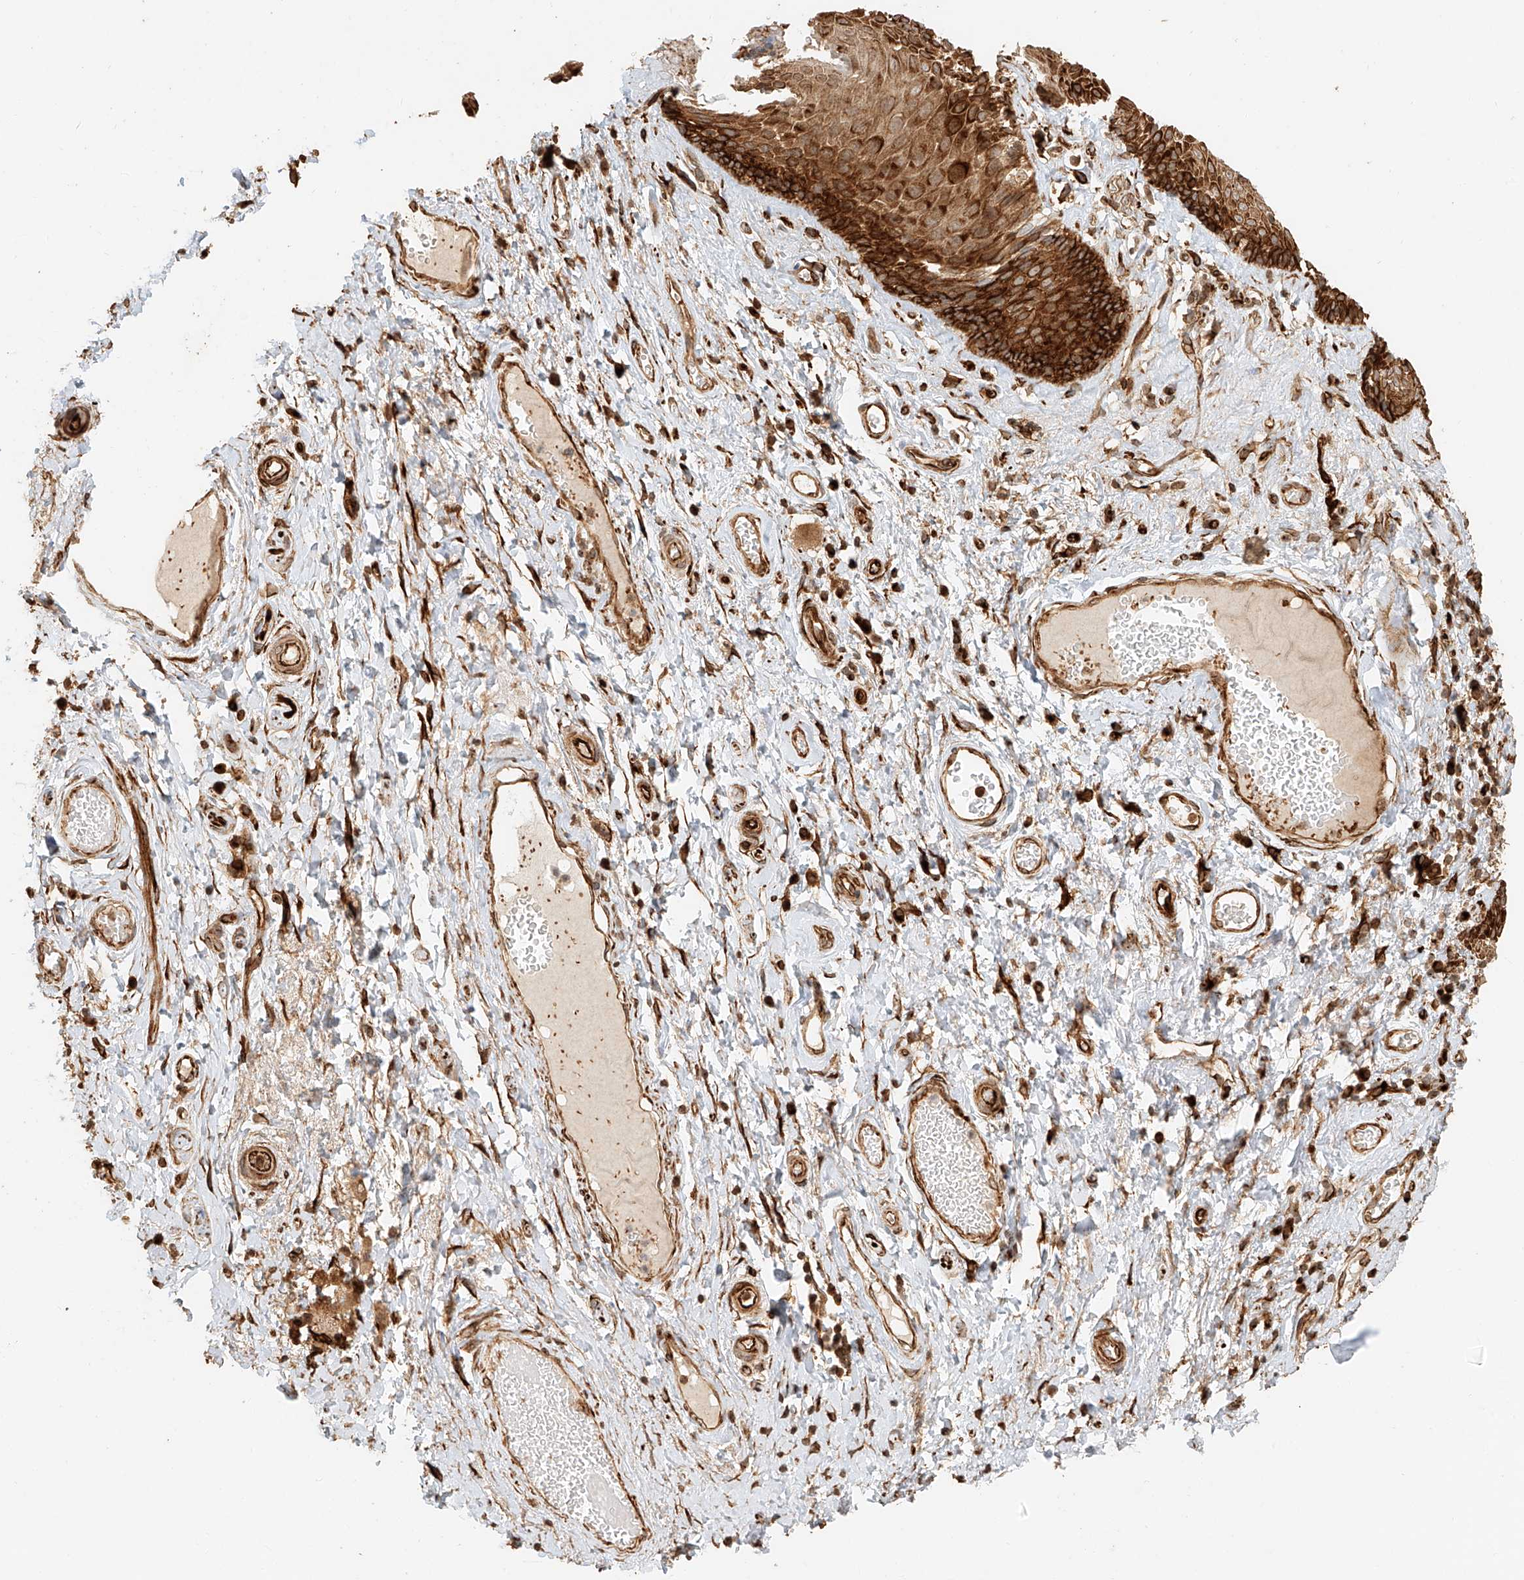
{"staining": {"intensity": "strong", "quantity": ">75%", "location": "cytoplasmic/membranous"}, "tissue": "skin", "cell_type": "Epidermal cells", "image_type": "normal", "snomed": [{"axis": "morphology", "description": "Normal tissue, NOS"}, {"axis": "topography", "description": "Anal"}], "caption": "This is a photomicrograph of IHC staining of benign skin, which shows strong positivity in the cytoplasmic/membranous of epidermal cells.", "gene": "NAP1L1", "patient": {"sex": "male", "age": 69}}